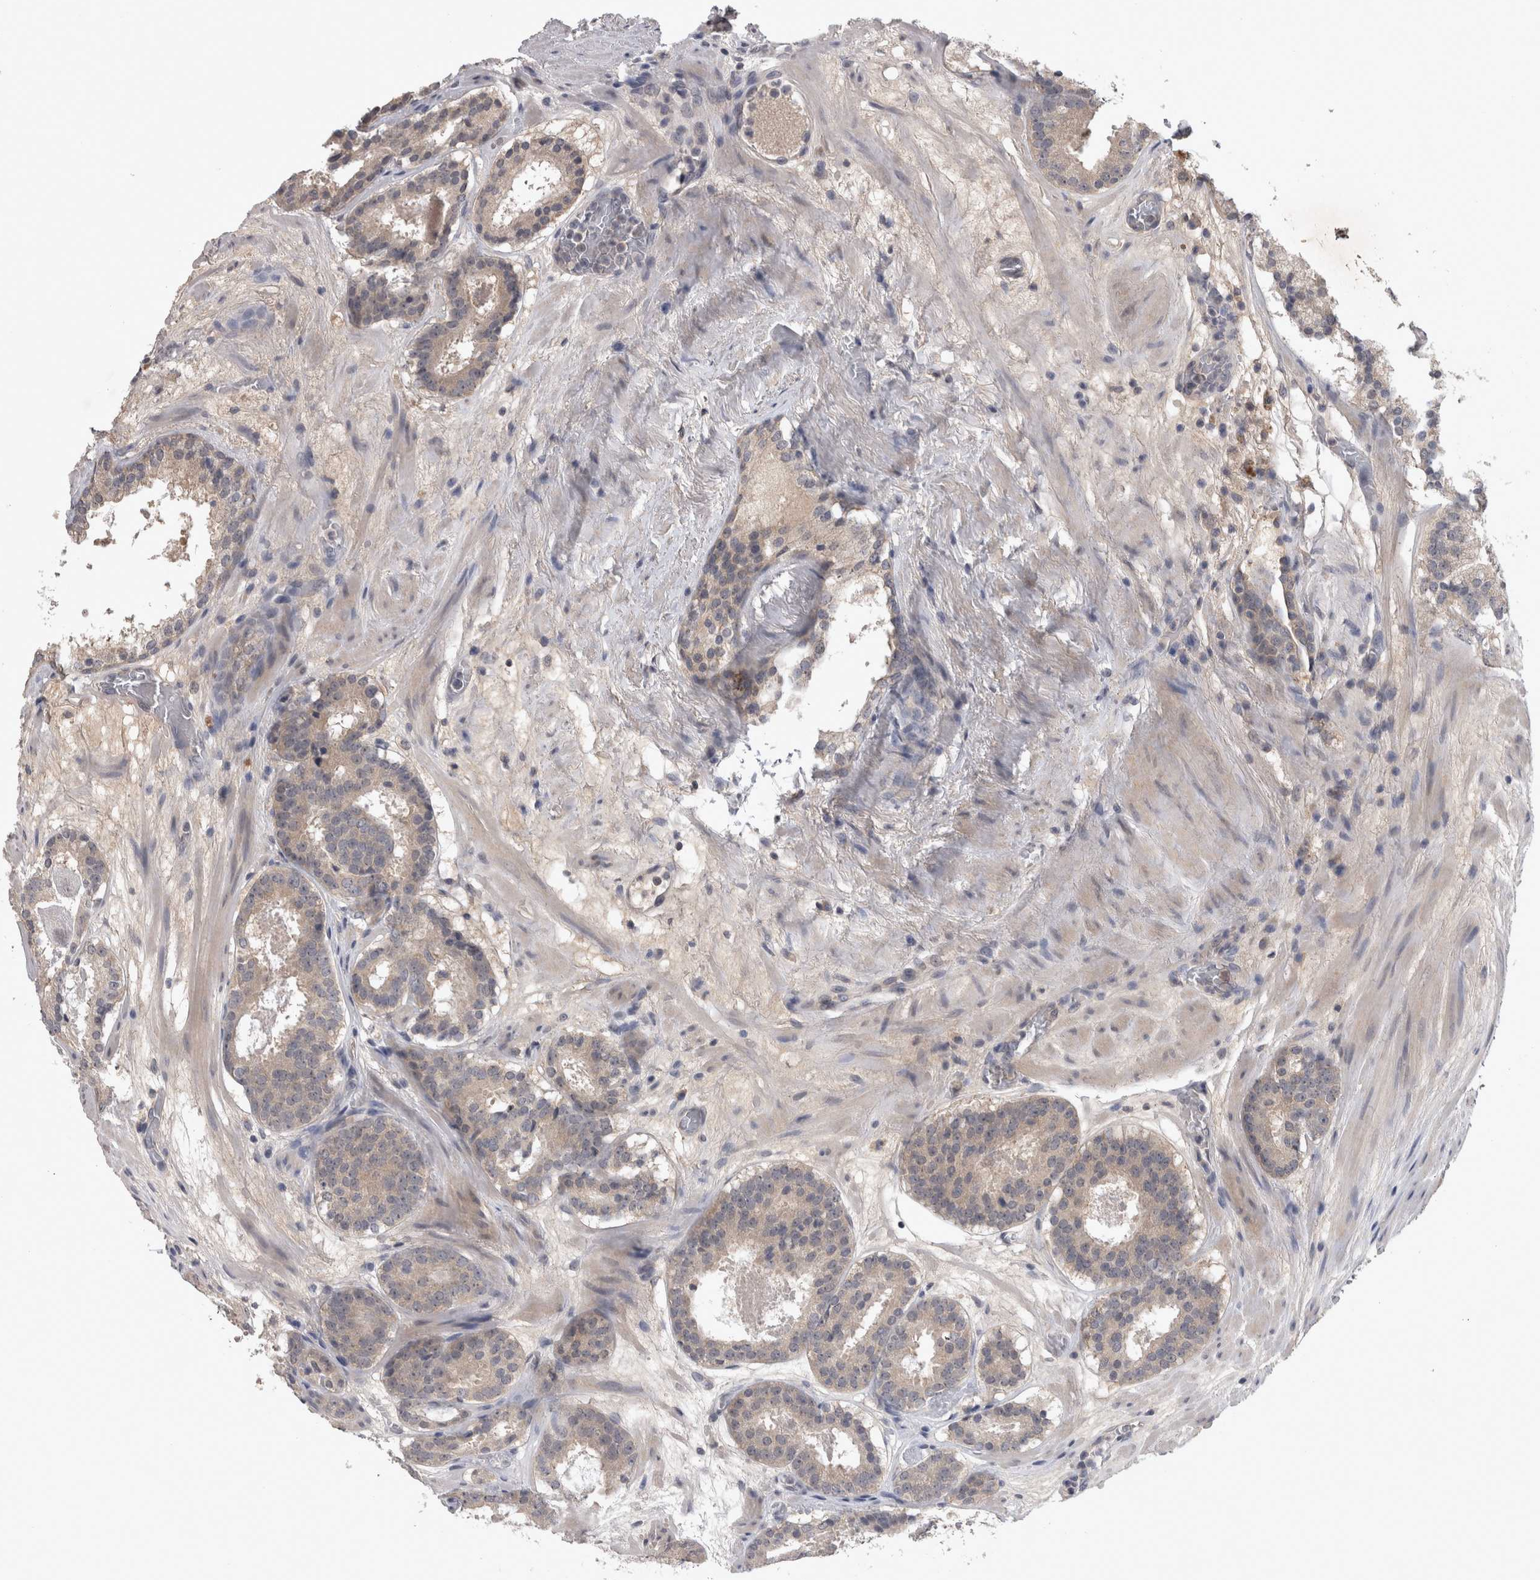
{"staining": {"intensity": "weak", "quantity": "25%-75%", "location": "cytoplasmic/membranous"}, "tissue": "prostate cancer", "cell_type": "Tumor cells", "image_type": "cancer", "snomed": [{"axis": "morphology", "description": "Adenocarcinoma, Low grade"}, {"axis": "topography", "description": "Prostate"}], "caption": "Immunohistochemical staining of human low-grade adenocarcinoma (prostate) shows low levels of weak cytoplasmic/membranous protein expression in approximately 25%-75% of tumor cells. The staining was performed using DAB to visualize the protein expression in brown, while the nuclei were stained in blue with hematoxylin (Magnification: 20x).", "gene": "ZNF114", "patient": {"sex": "male", "age": 69}}